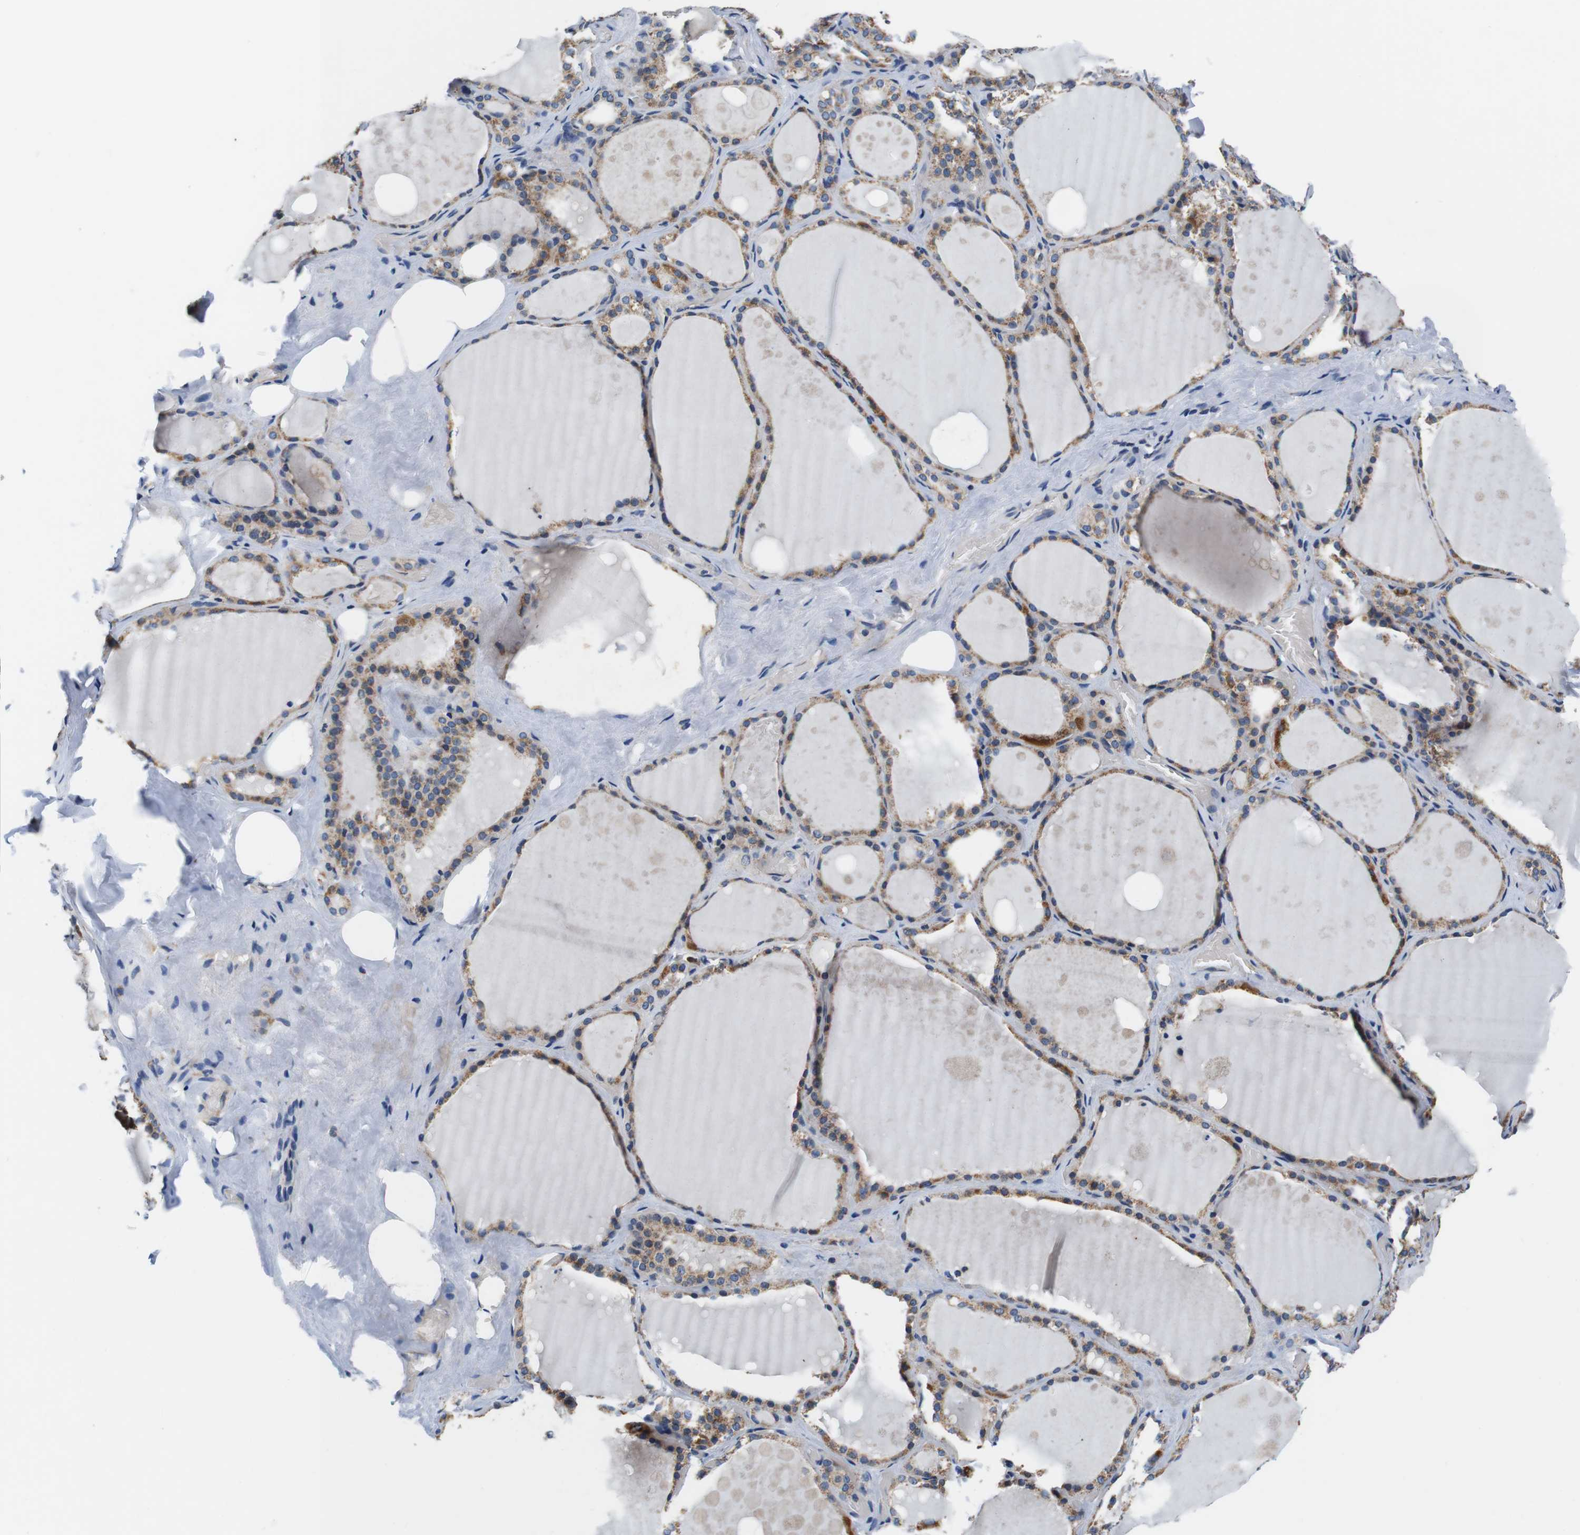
{"staining": {"intensity": "weak", "quantity": ">75%", "location": "cytoplasmic/membranous"}, "tissue": "thyroid gland", "cell_type": "Glandular cells", "image_type": "normal", "snomed": [{"axis": "morphology", "description": "Normal tissue, NOS"}, {"axis": "topography", "description": "Thyroid gland"}], "caption": "Immunohistochemistry micrograph of unremarkable thyroid gland: human thyroid gland stained using IHC reveals low levels of weak protein expression localized specifically in the cytoplasmic/membranous of glandular cells, appearing as a cytoplasmic/membranous brown color.", "gene": "LRP4", "patient": {"sex": "male", "age": 61}}